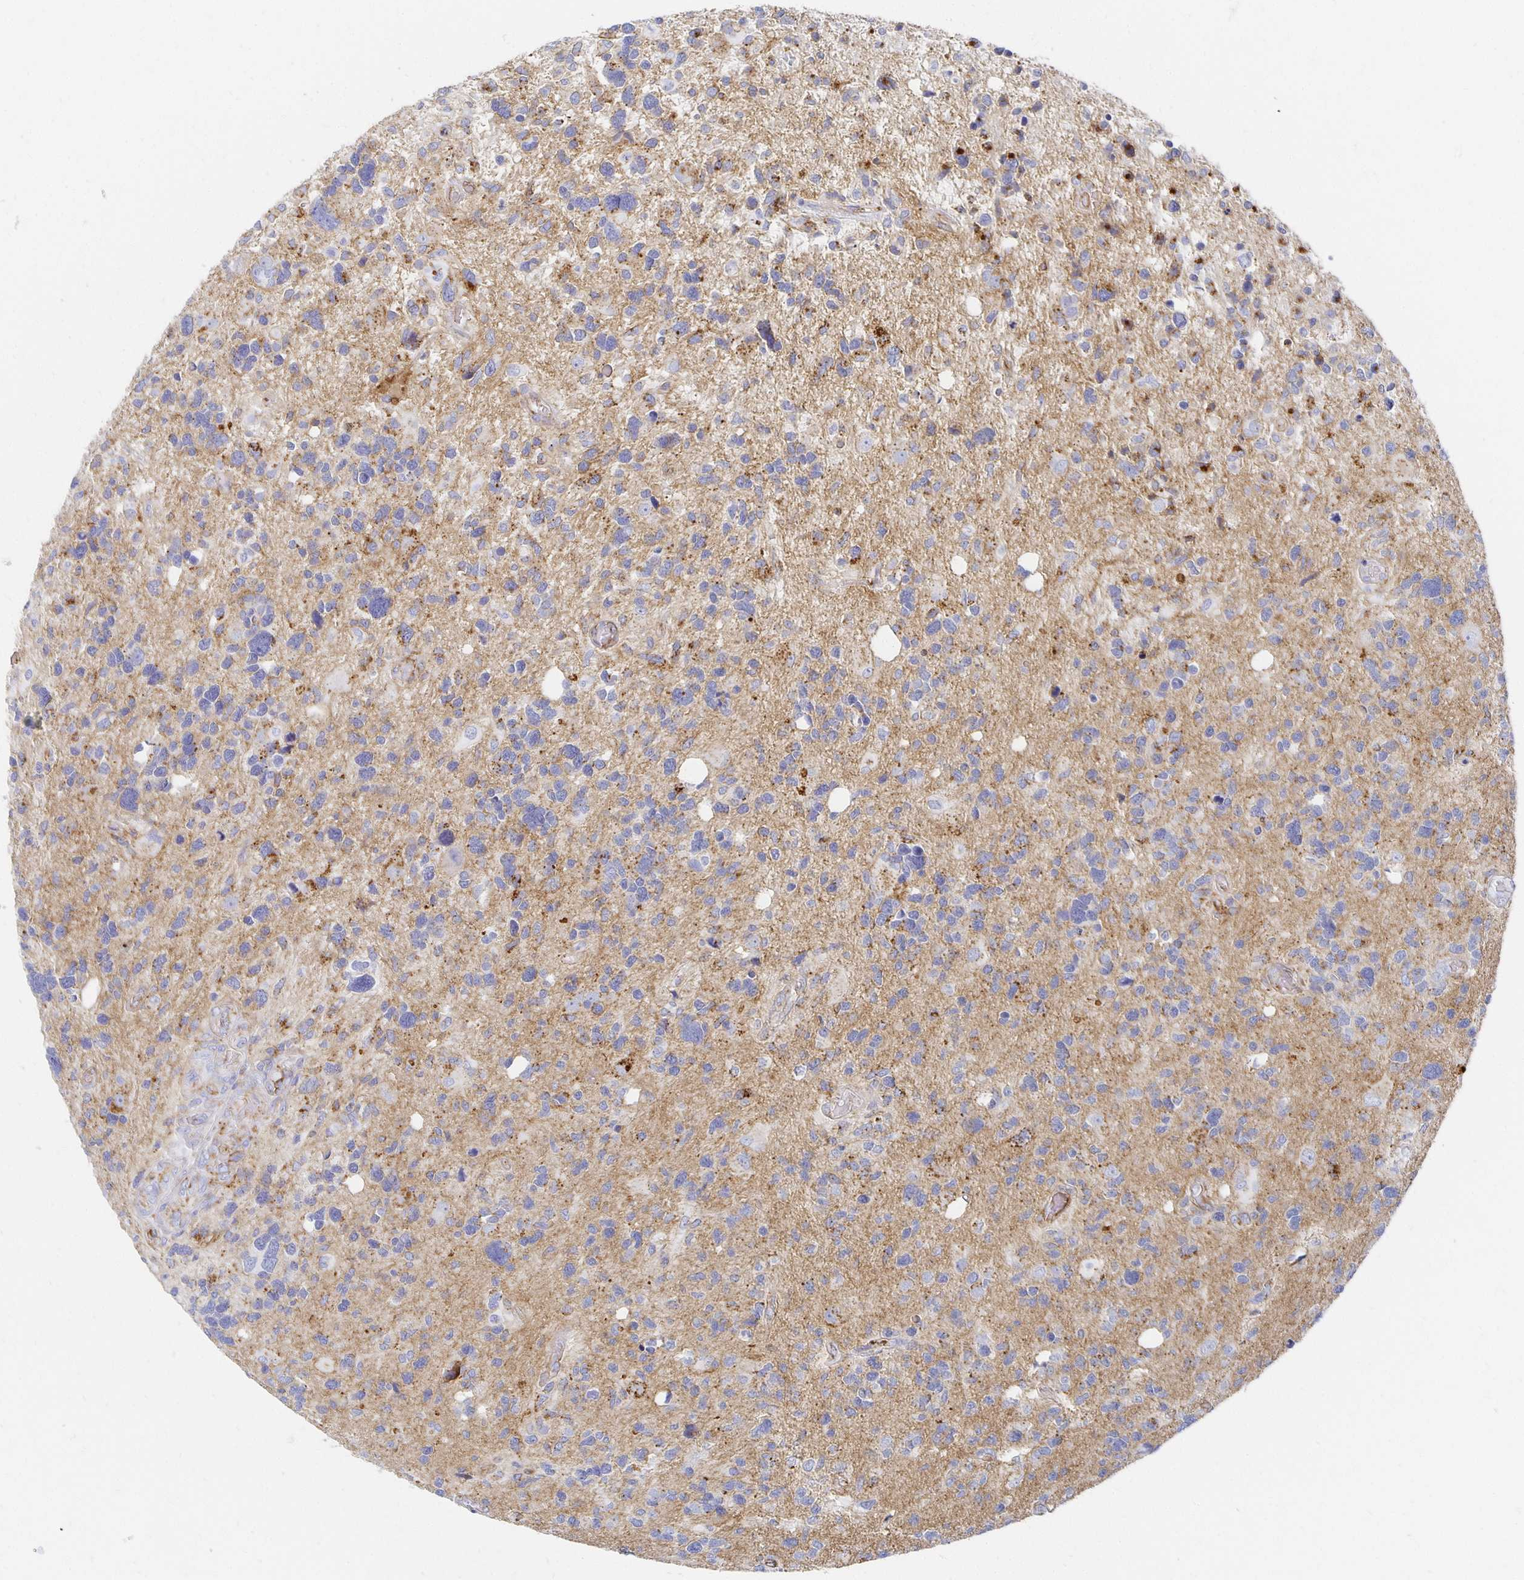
{"staining": {"intensity": "moderate", "quantity": "<25%", "location": "cytoplasmic/membranous"}, "tissue": "glioma", "cell_type": "Tumor cells", "image_type": "cancer", "snomed": [{"axis": "morphology", "description": "Glioma, malignant, High grade"}, {"axis": "topography", "description": "Brain"}], "caption": "A histopathology image of human malignant glioma (high-grade) stained for a protein displays moderate cytoplasmic/membranous brown staining in tumor cells.", "gene": "TAAR1", "patient": {"sex": "male", "age": 49}}